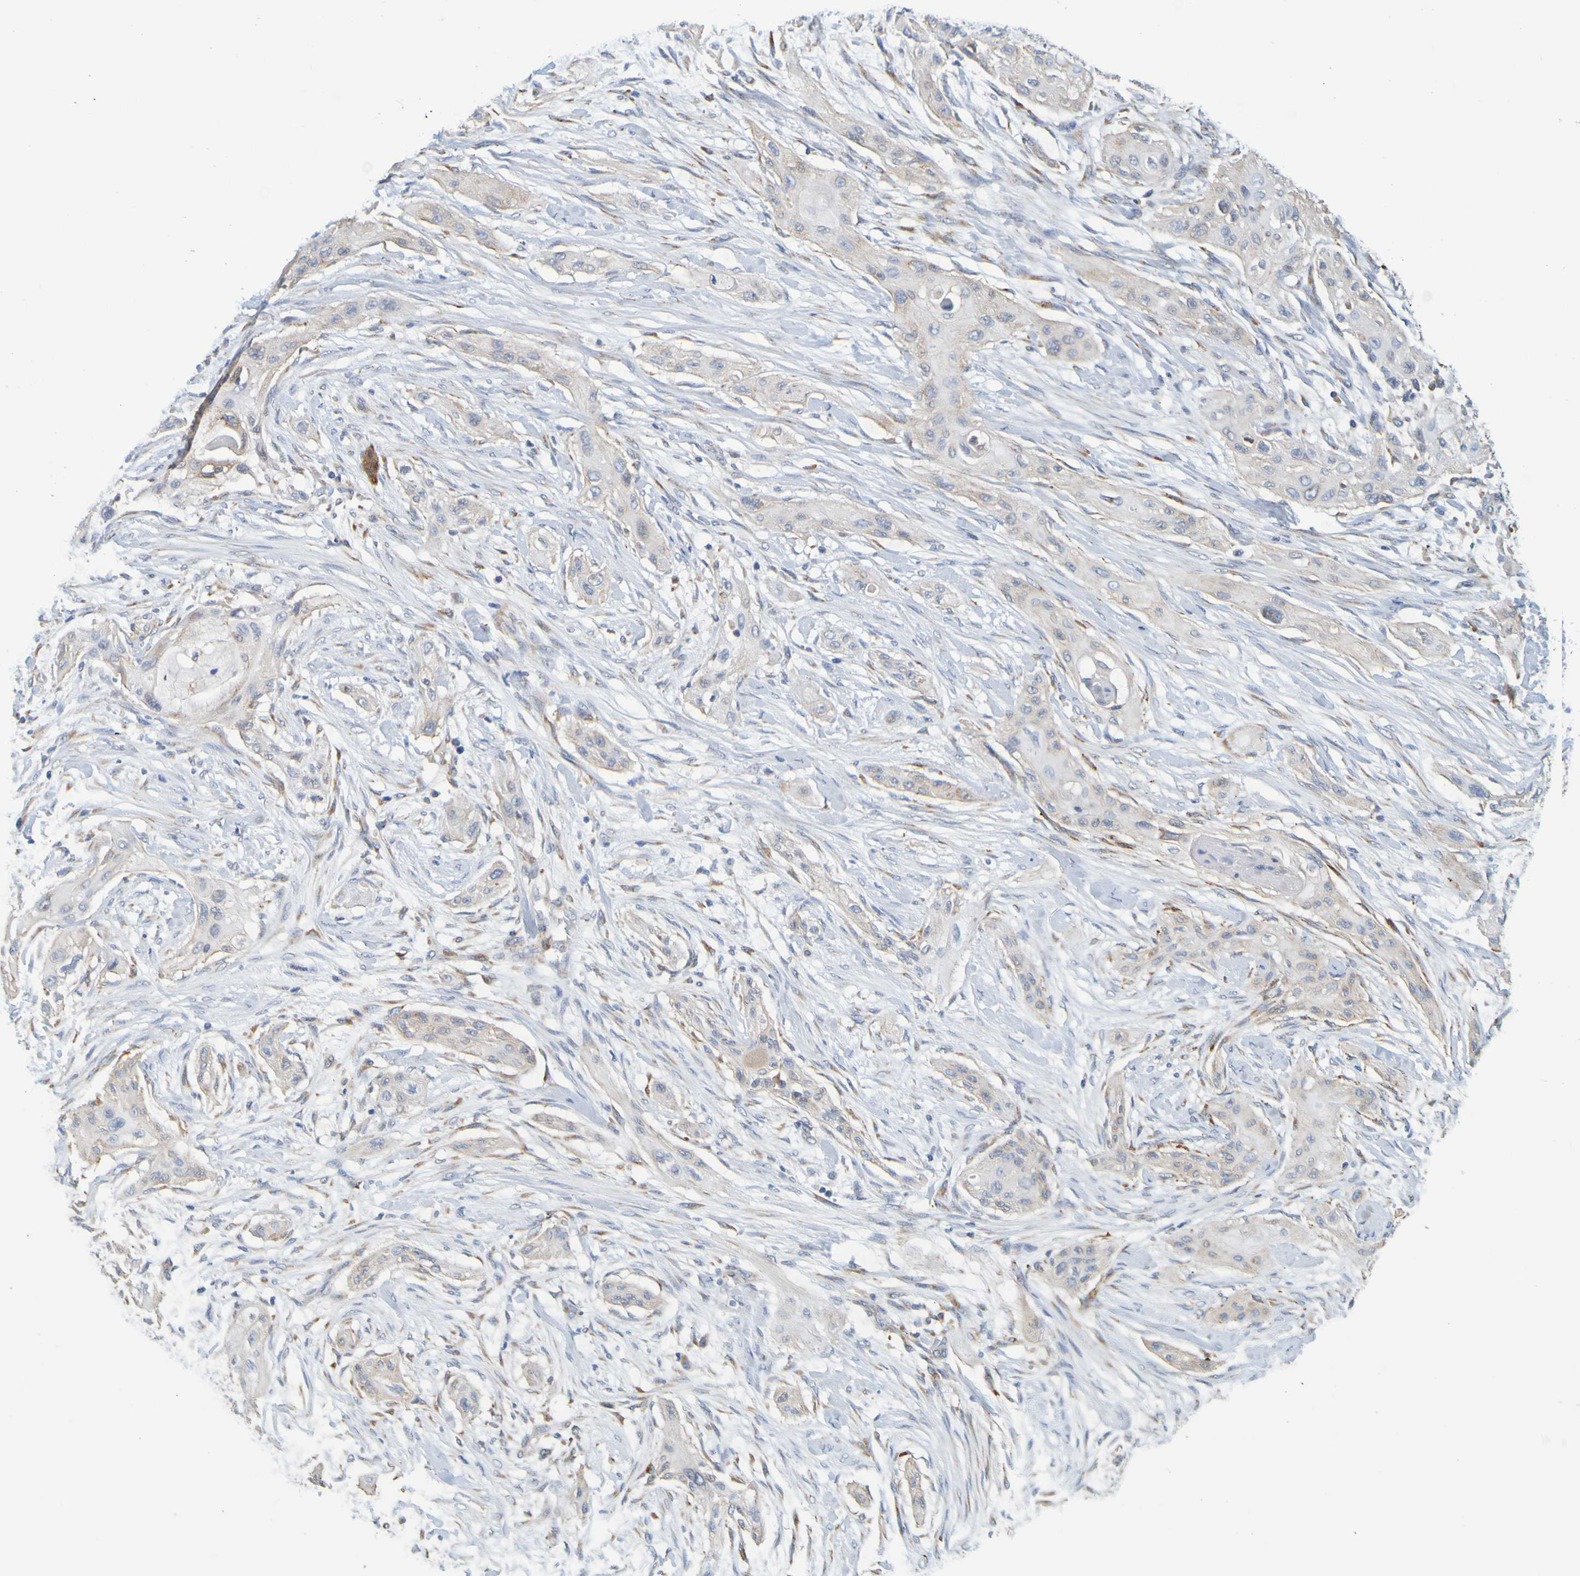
{"staining": {"intensity": "weak", "quantity": "25%-75%", "location": "cytoplasmic/membranous"}, "tissue": "lung cancer", "cell_type": "Tumor cells", "image_type": "cancer", "snomed": [{"axis": "morphology", "description": "Squamous cell carcinoma, NOS"}, {"axis": "topography", "description": "Lung"}], "caption": "A histopathology image of human squamous cell carcinoma (lung) stained for a protein exhibits weak cytoplasmic/membranous brown staining in tumor cells.", "gene": "SIL1", "patient": {"sex": "female", "age": 47}}